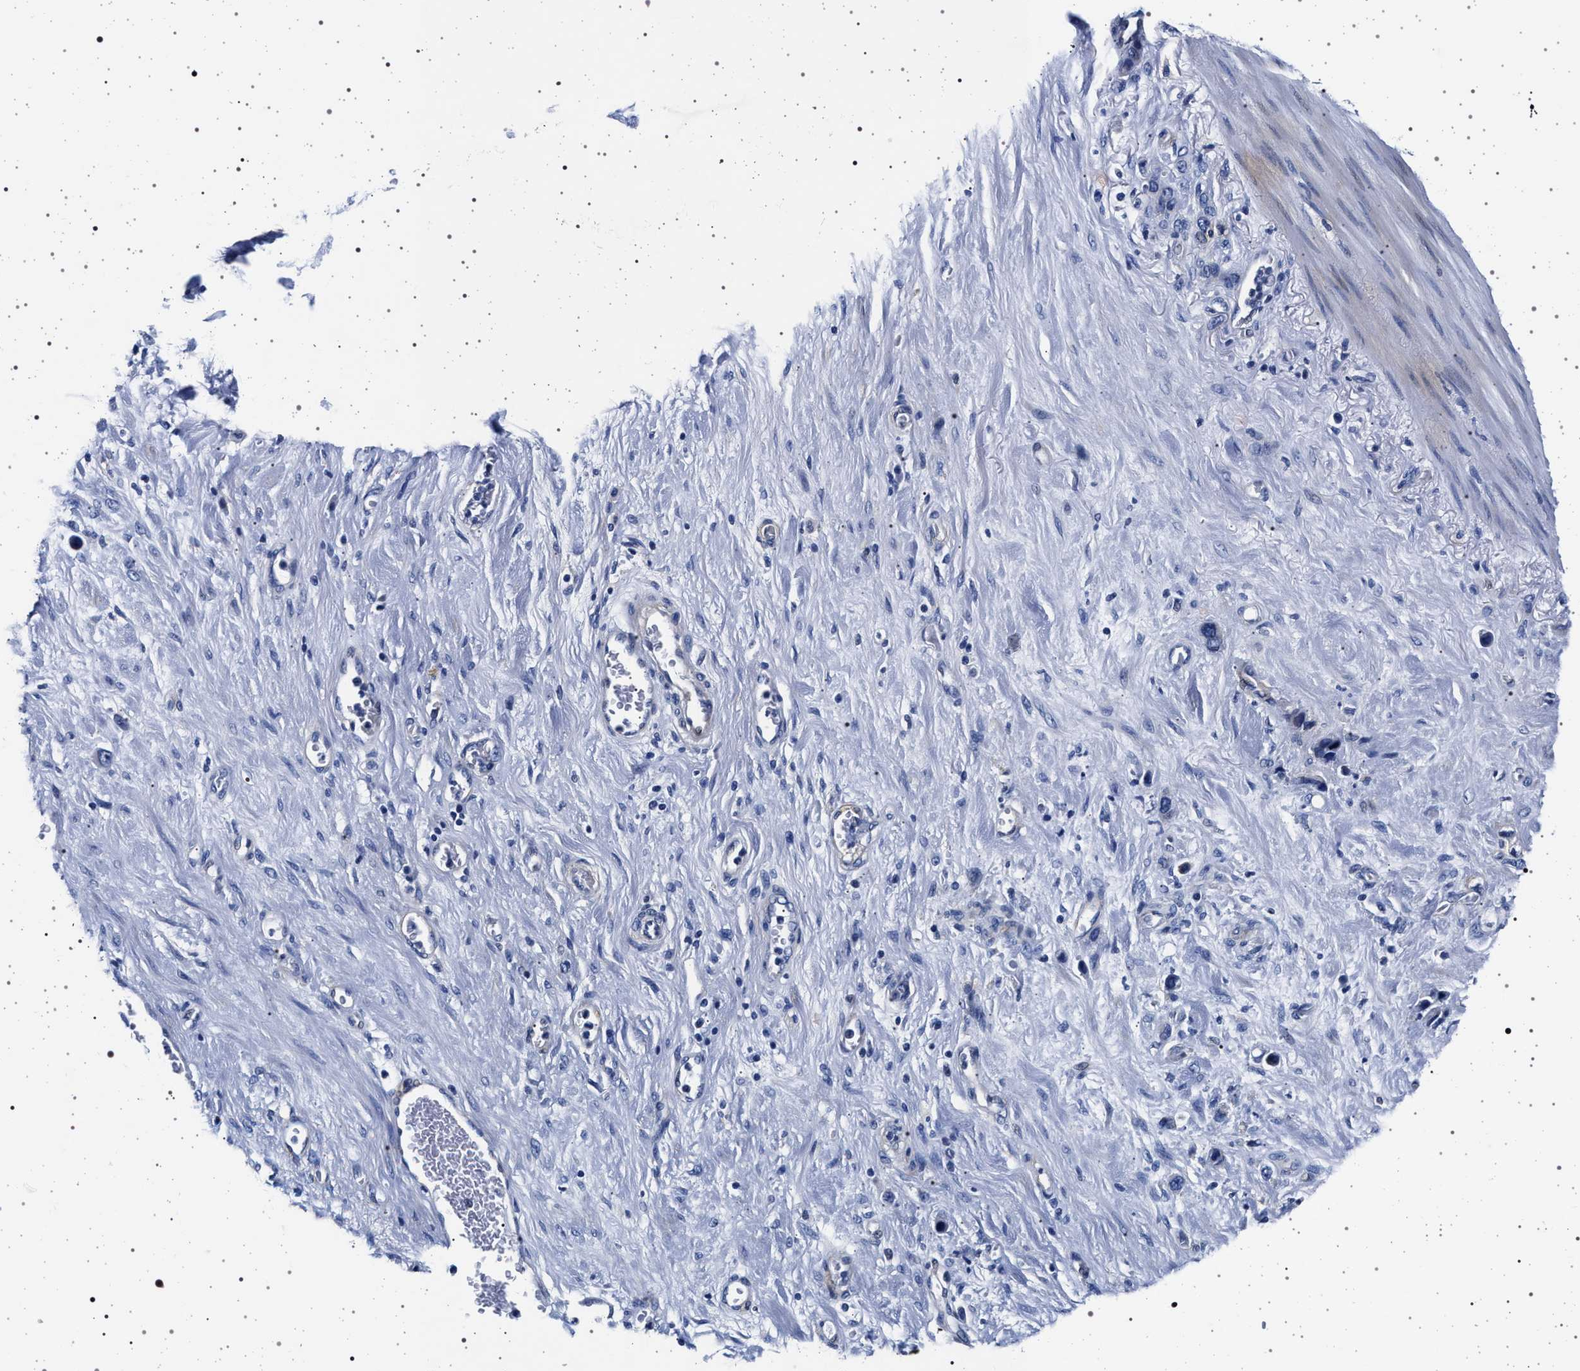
{"staining": {"intensity": "moderate", "quantity": "25%-75%", "location": "cytoplasmic/membranous"}, "tissue": "stomach cancer", "cell_type": "Tumor cells", "image_type": "cancer", "snomed": [{"axis": "morphology", "description": "Normal tissue, NOS"}, {"axis": "morphology", "description": "Adenocarcinoma, NOS"}, {"axis": "morphology", "description": "Adenocarcinoma, High grade"}, {"axis": "topography", "description": "Stomach, upper"}, {"axis": "topography", "description": "Stomach"}], "caption": "IHC (DAB (3,3'-diaminobenzidine)) staining of human stomach cancer (adenocarcinoma) reveals moderate cytoplasmic/membranous protein positivity in about 25%-75% of tumor cells.", "gene": "SLC9A1", "patient": {"sex": "female", "age": 65}}